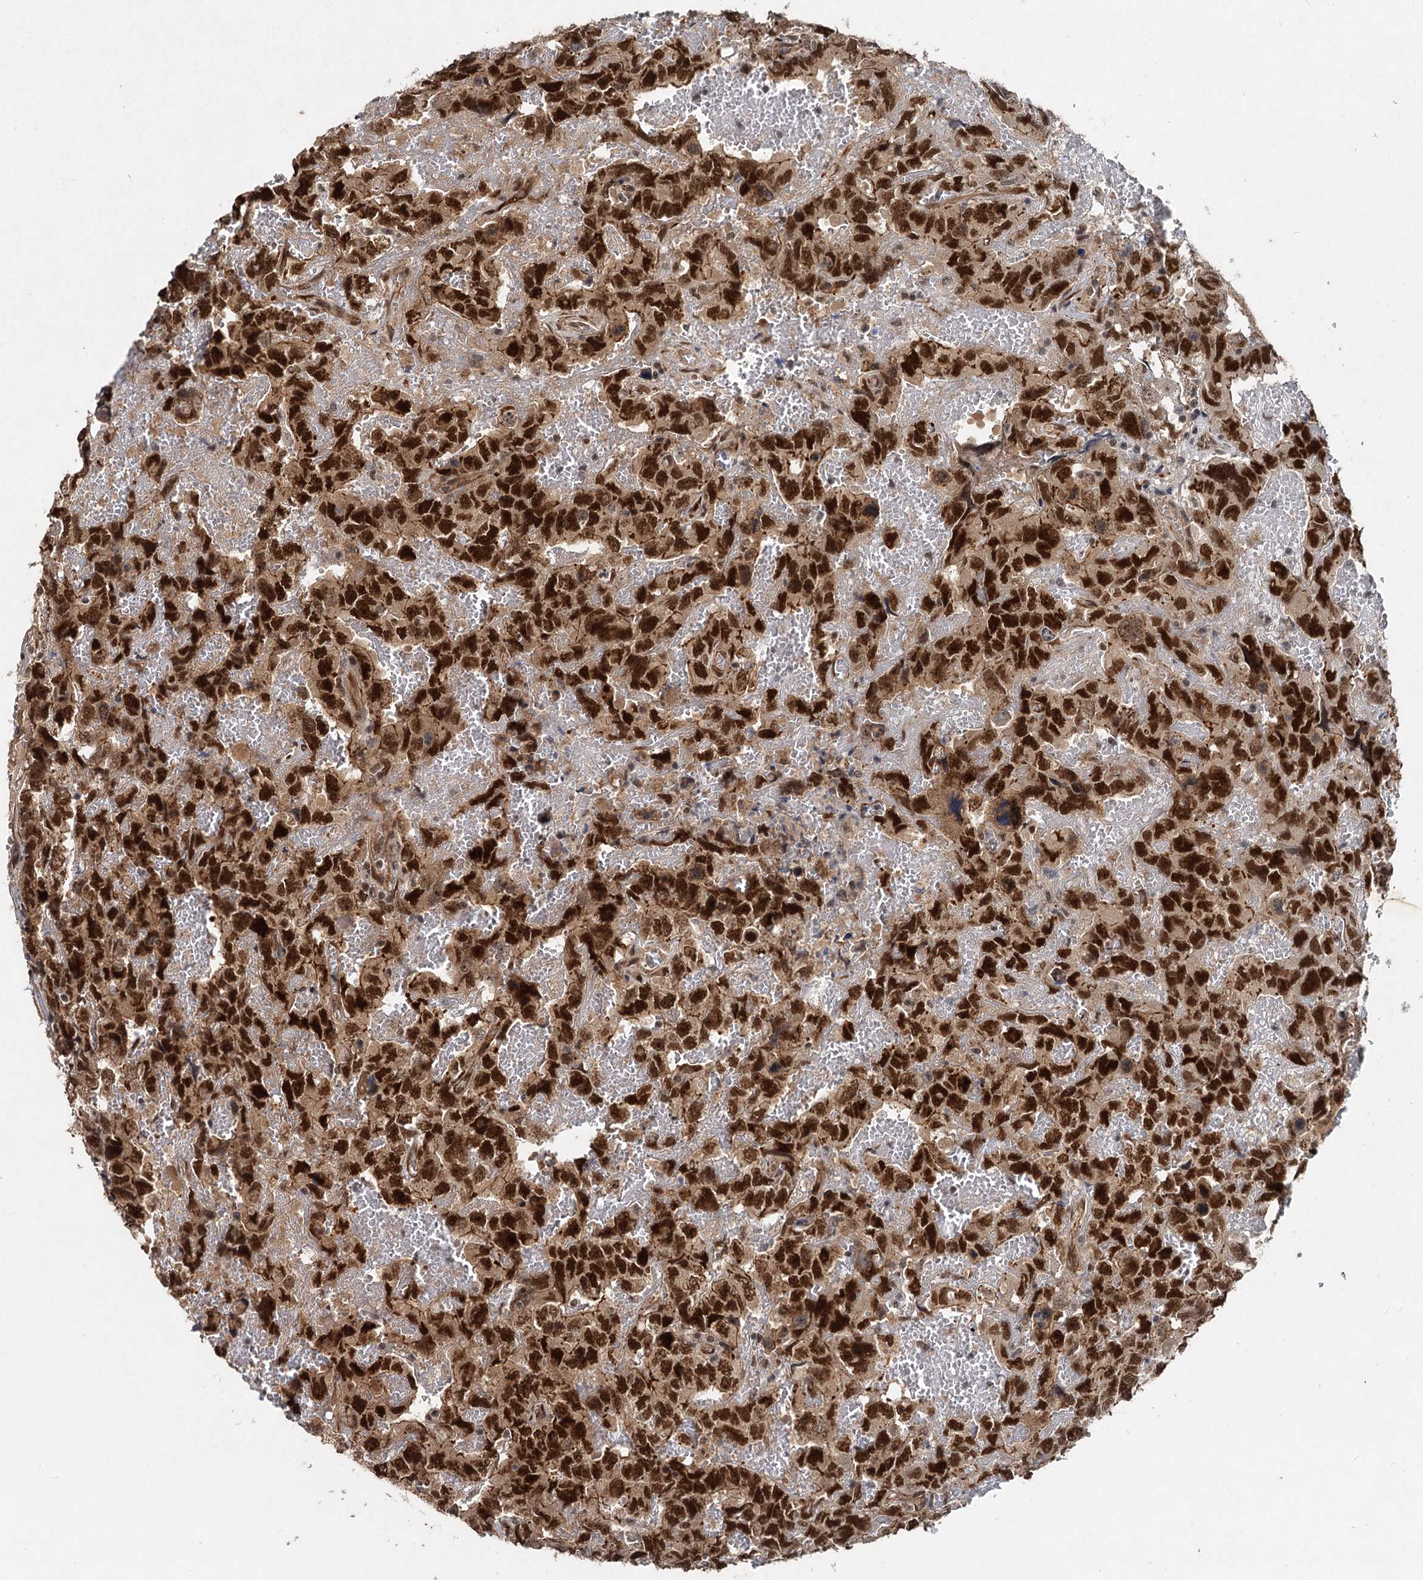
{"staining": {"intensity": "strong", "quantity": ">75%", "location": "nuclear"}, "tissue": "testis cancer", "cell_type": "Tumor cells", "image_type": "cancer", "snomed": [{"axis": "morphology", "description": "Carcinoma, Embryonal, NOS"}, {"axis": "topography", "description": "Testis"}], "caption": "Embryonal carcinoma (testis) stained with immunohistochemistry shows strong nuclear positivity in about >75% of tumor cells.", "gene": "RITA1", "patient": {"sex": "male", "age": 45}}